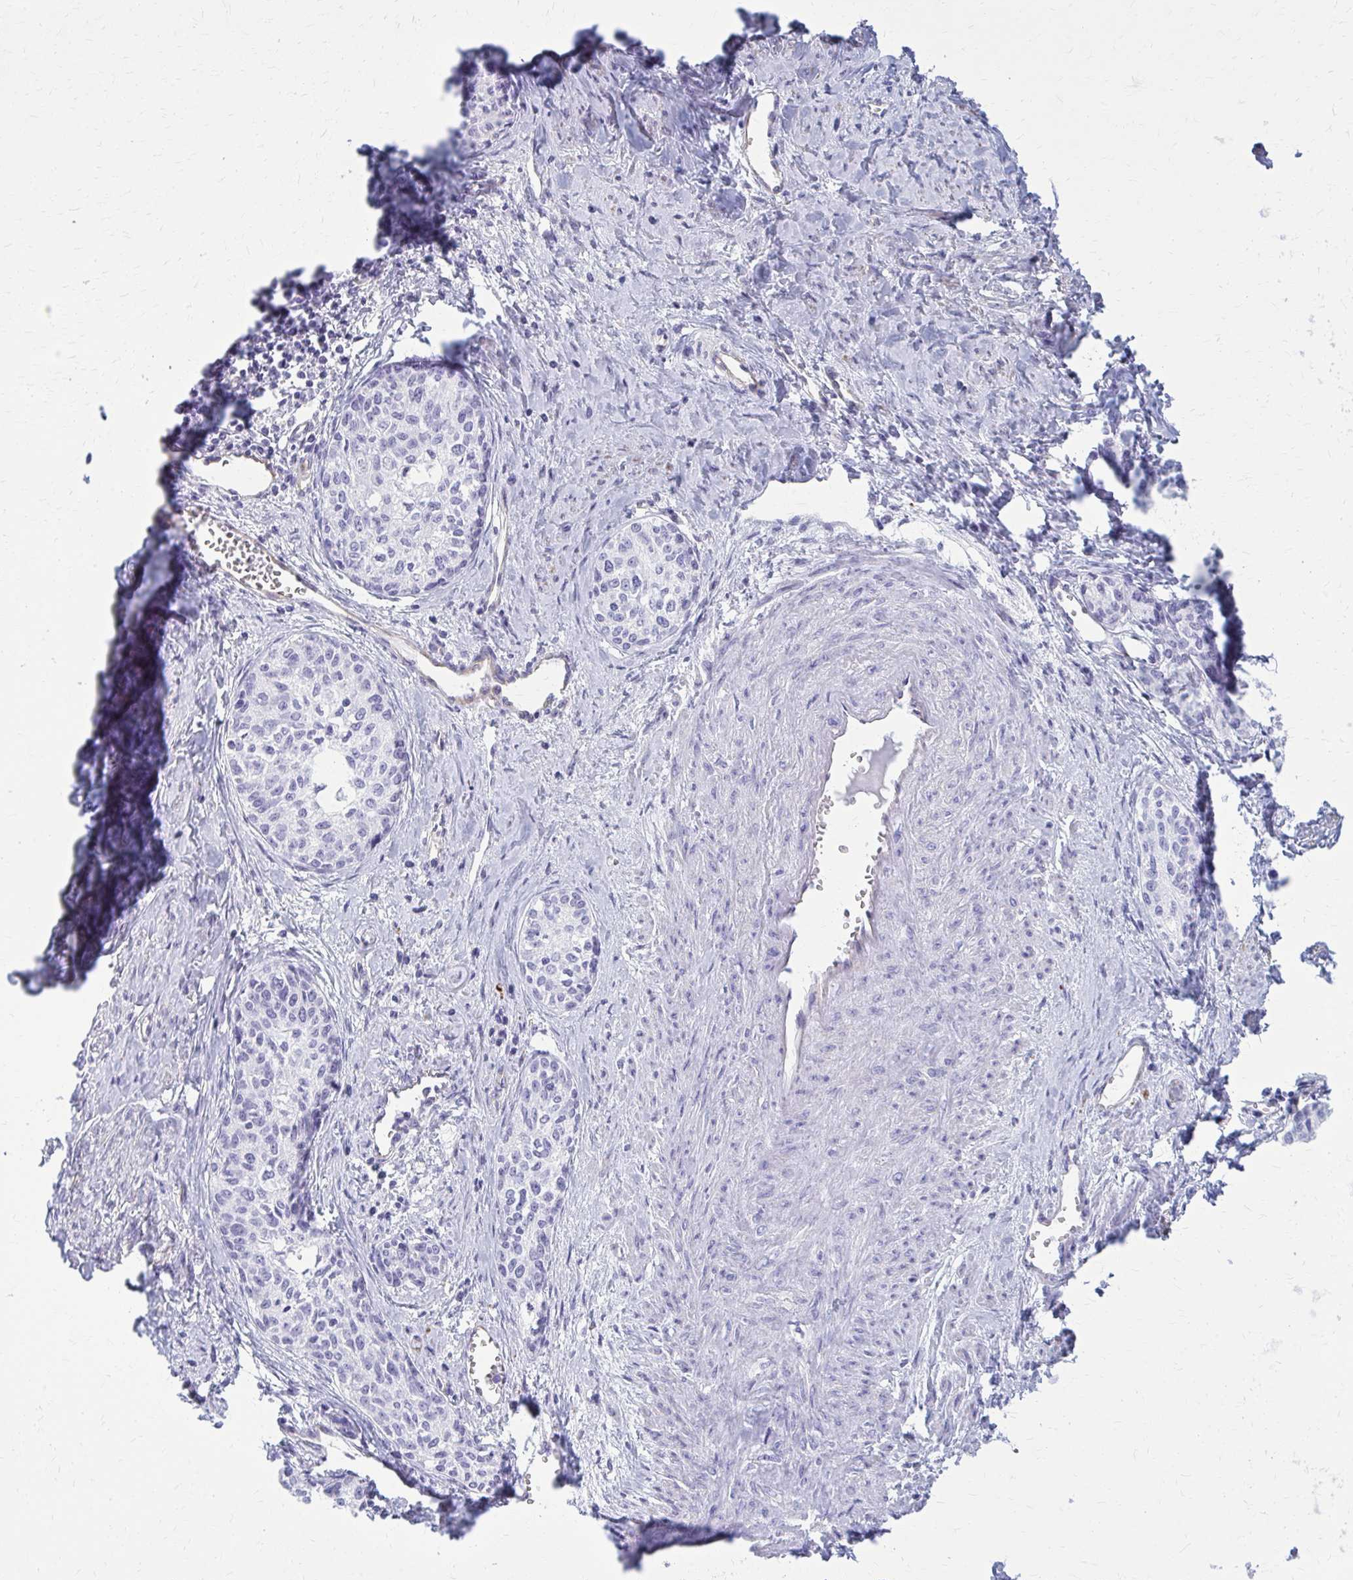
{"staining": {"intensity": "negative", "quantity": "none", "location": "none"}, "tissue": "cervical cancer", "cell_type": "Tumor cells", "image_type": "cancer", "snomed": [{"axis": "morphology", "description": "Squamous cell carcinoma, NOS"}, {"axis": "morphology", "description": "Adenocarcinoma, NOS"}, {"axis": "topography", "description": "Cervix"}], "caption": "IHC image of neoplastic tissue: human cervical cancer (squamous cell carcinoma) stained with DAB (3,3'-diaminobenzidine) demonstrates no significant protein expression in tumor cells.", "gene": "GFAP", "patient": {"sex": "female", "age": 52}}